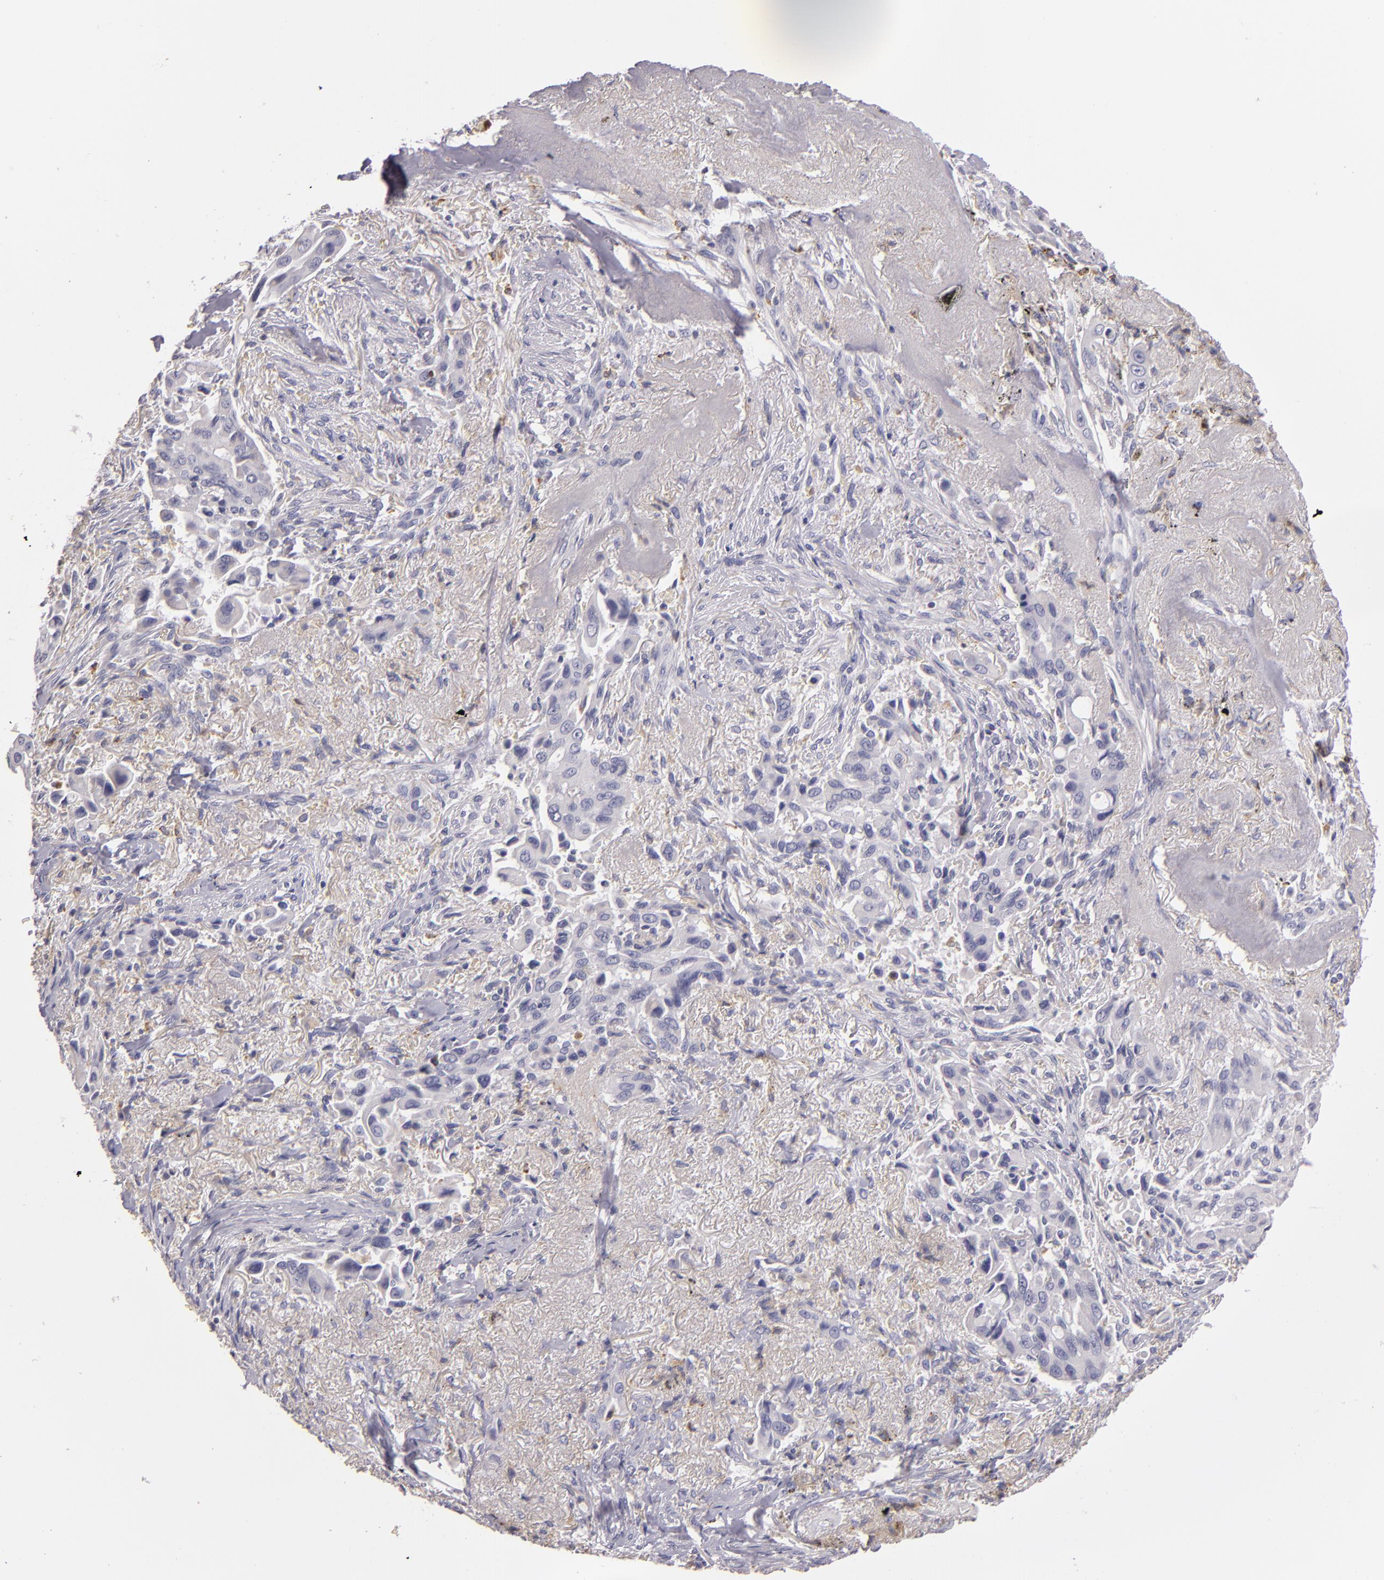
{"staining": {"intensity": "negative", "quantity": "none", "location": "none"}, "tissue": "lung cancer", "cell_type": "Tumor cells", "image_type": "cancer", "snomed": [{"axis": "morphology", "description": "Adenocarcinoma, NOS"}, {"axis": "topography", "description": "Lung"}], "caption": "Photomicrograph shows no protein staining in tumor cells of adenocarcinoma (lung) tissue.", "gene": "TLR8", "patient": {"sex": "male", "age": 68}}